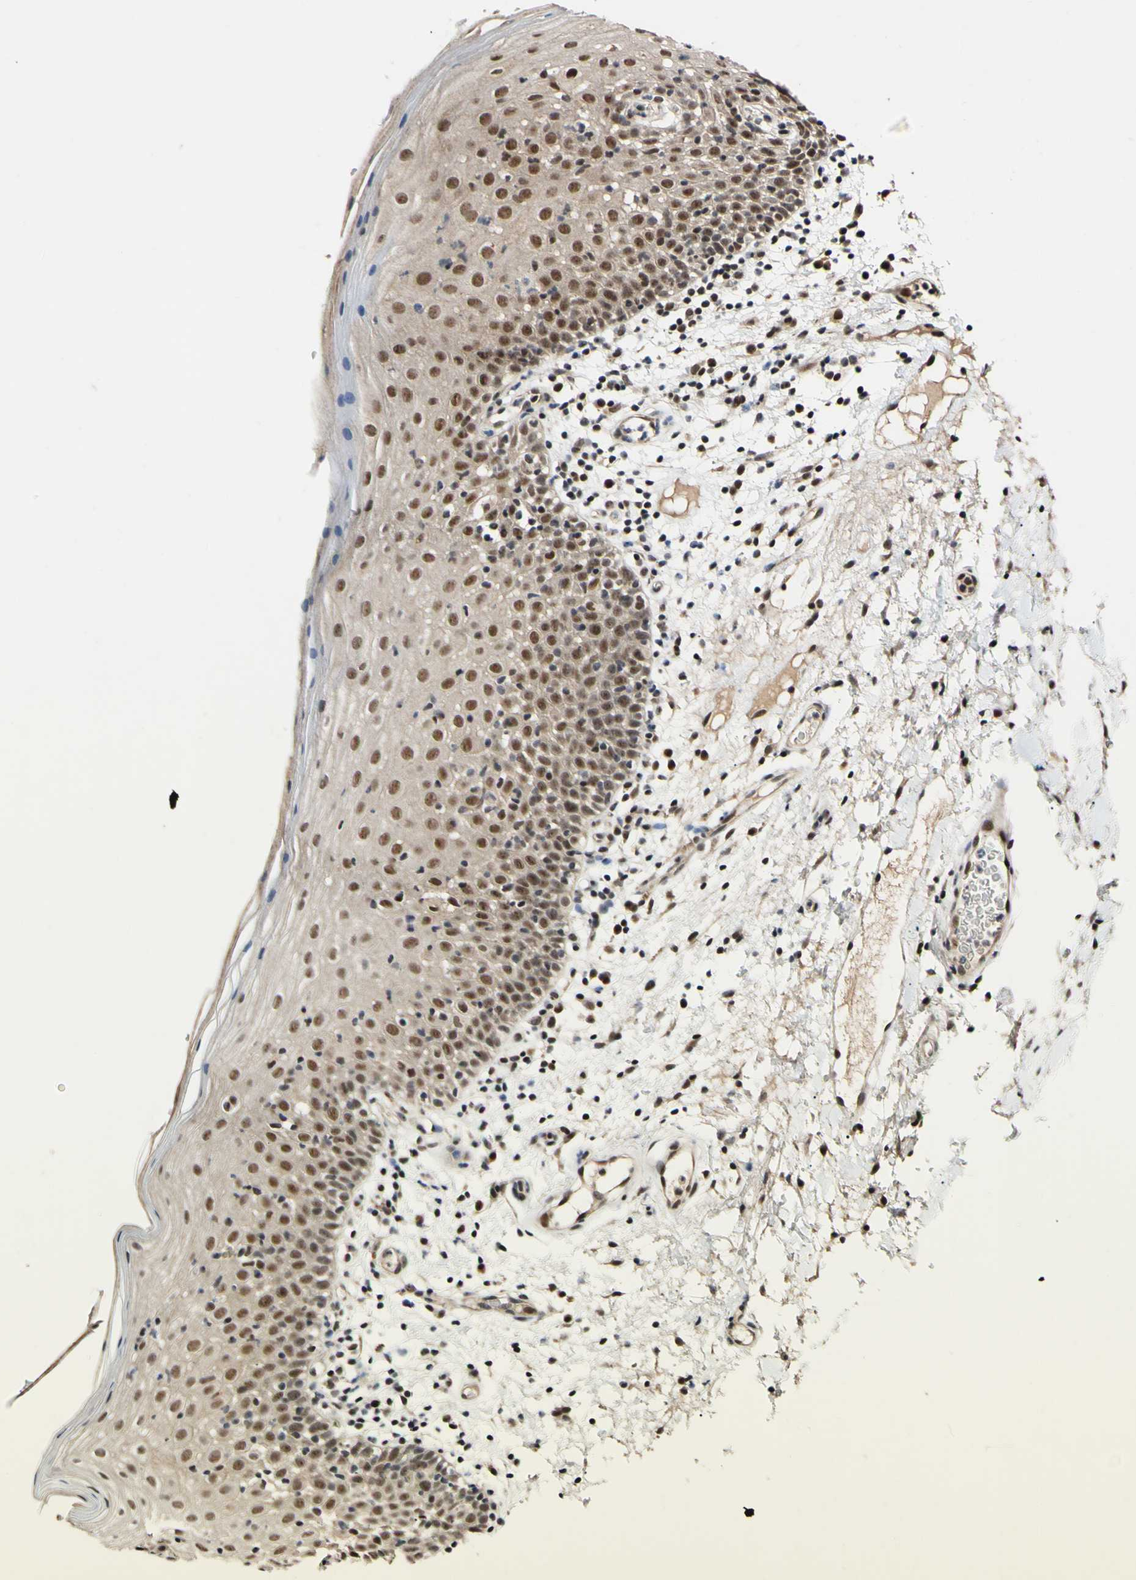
{"staining": {"intensity": "moderate", "quantity": ">75%", "location": "nuclear"}, "tissue": "oral mucosa", "cell_type": "Squamous epithelial cells", "image_type": "normal", "snomed": [{"axis": "morphology", "description": "Normal tissue, NOS"}, {"axis": "morphology", "description": "Squamous cell carcinoma, NOS"}, {"axis": "topography", "description": "Skeletal muscle"}, {"axis": "topography", "description": "Oral tissue"}], "caption": "High-power microscopy captured an IHC histopathology image of benign oral mucosa, revealing moderate nuclear staining in about >75% of squamous epithelial cells.", "gene": "POLR2F", "patient": {"sex": "male", "age": 71}}